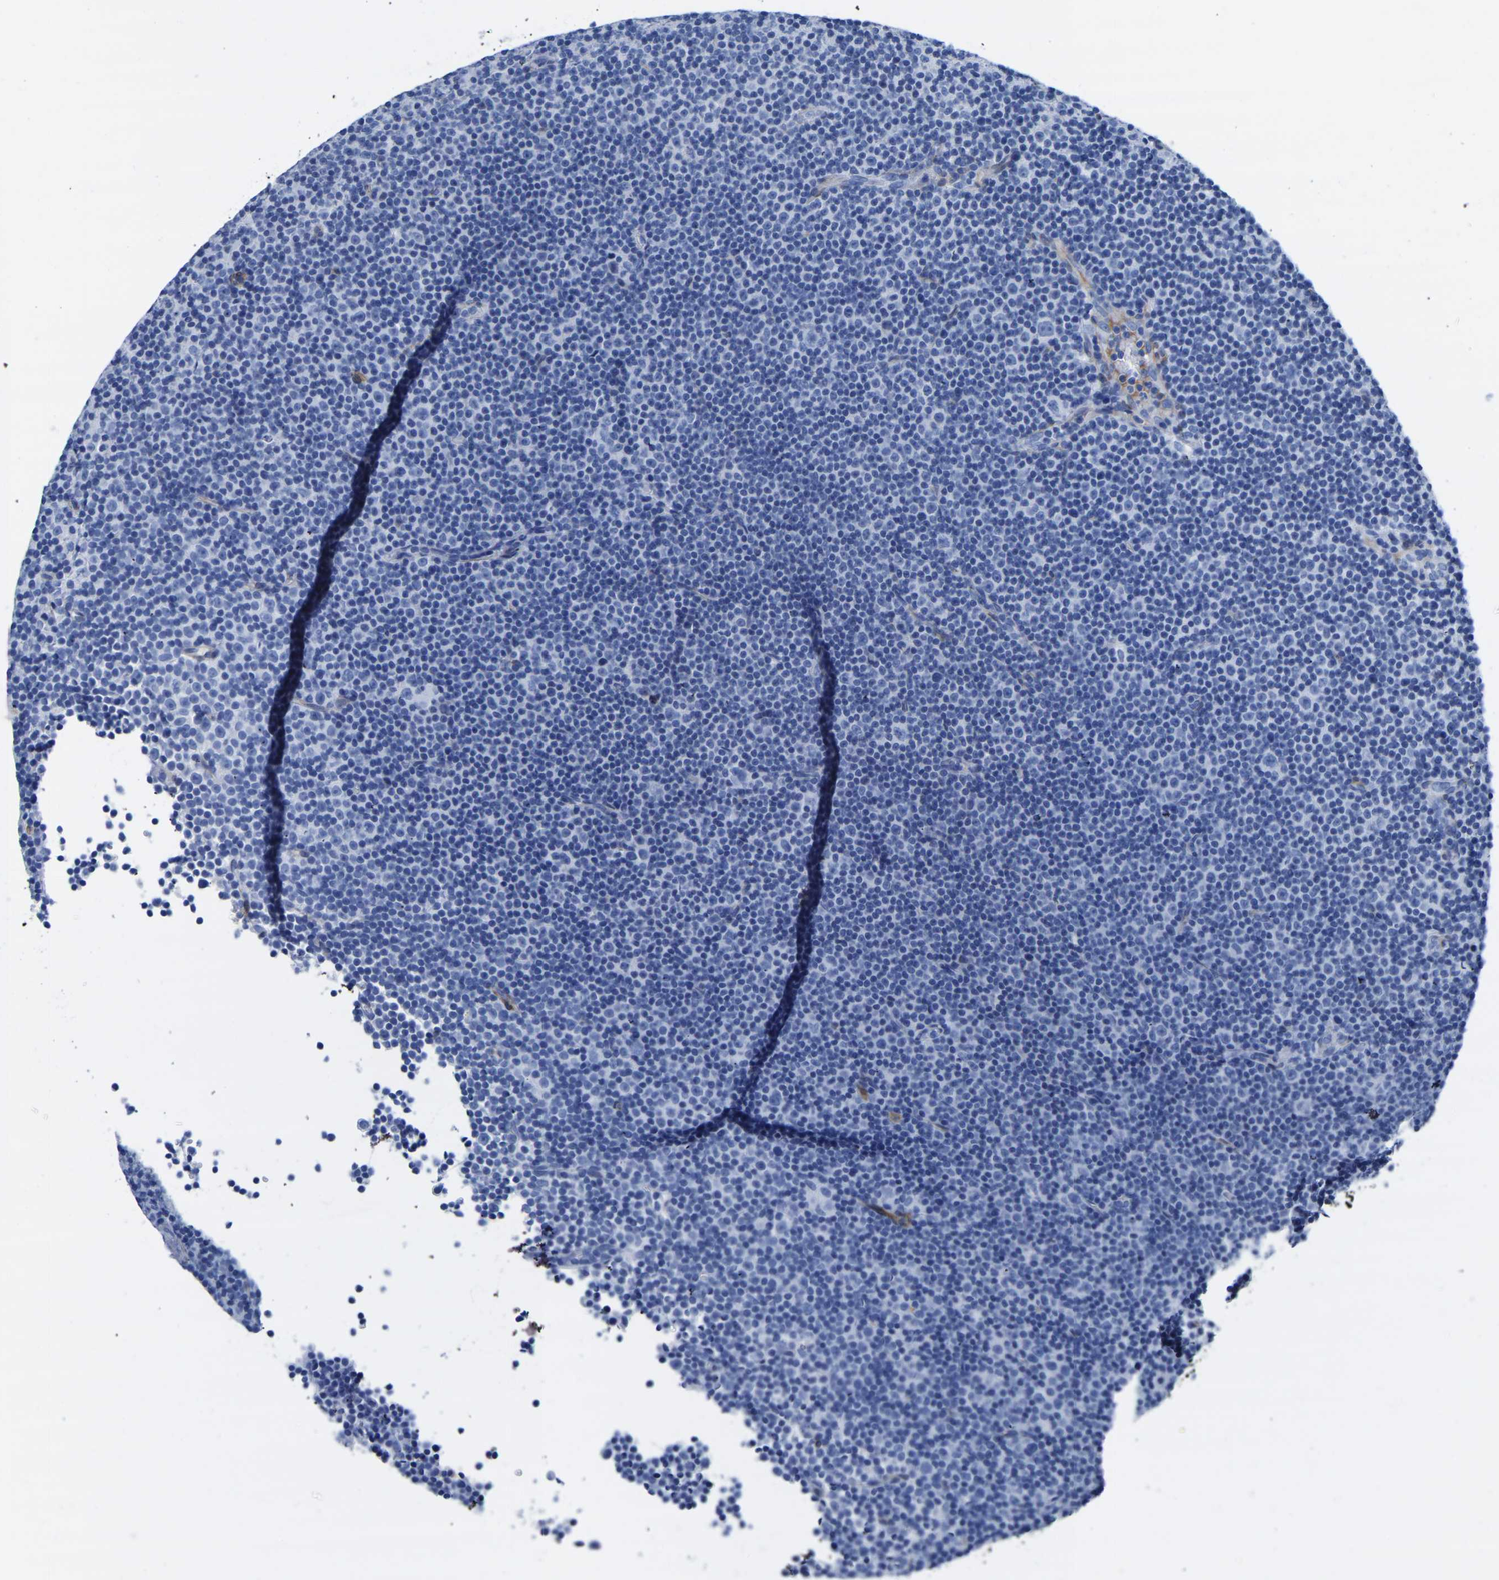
{"staining": {"intensity": "negative", "quantity": "none", "location": "none"}, "tissue": "lymphoma", "cell_type": "Tumor cells", "image_type": "cancer", "snomed": [{"axis": "morphology", "description": "Malignant lymphoma, non-Hodgkin's type, Low grade"}, {"axis": "topography", "description": "Lymph node"}], "caption": "The immunohistochemistry (IHC) micrograph has no significant expression in tumor cells of lymphoma tissue.", "gene": "SLC45A3", "patient": {"sex": "female", "age": 67}}